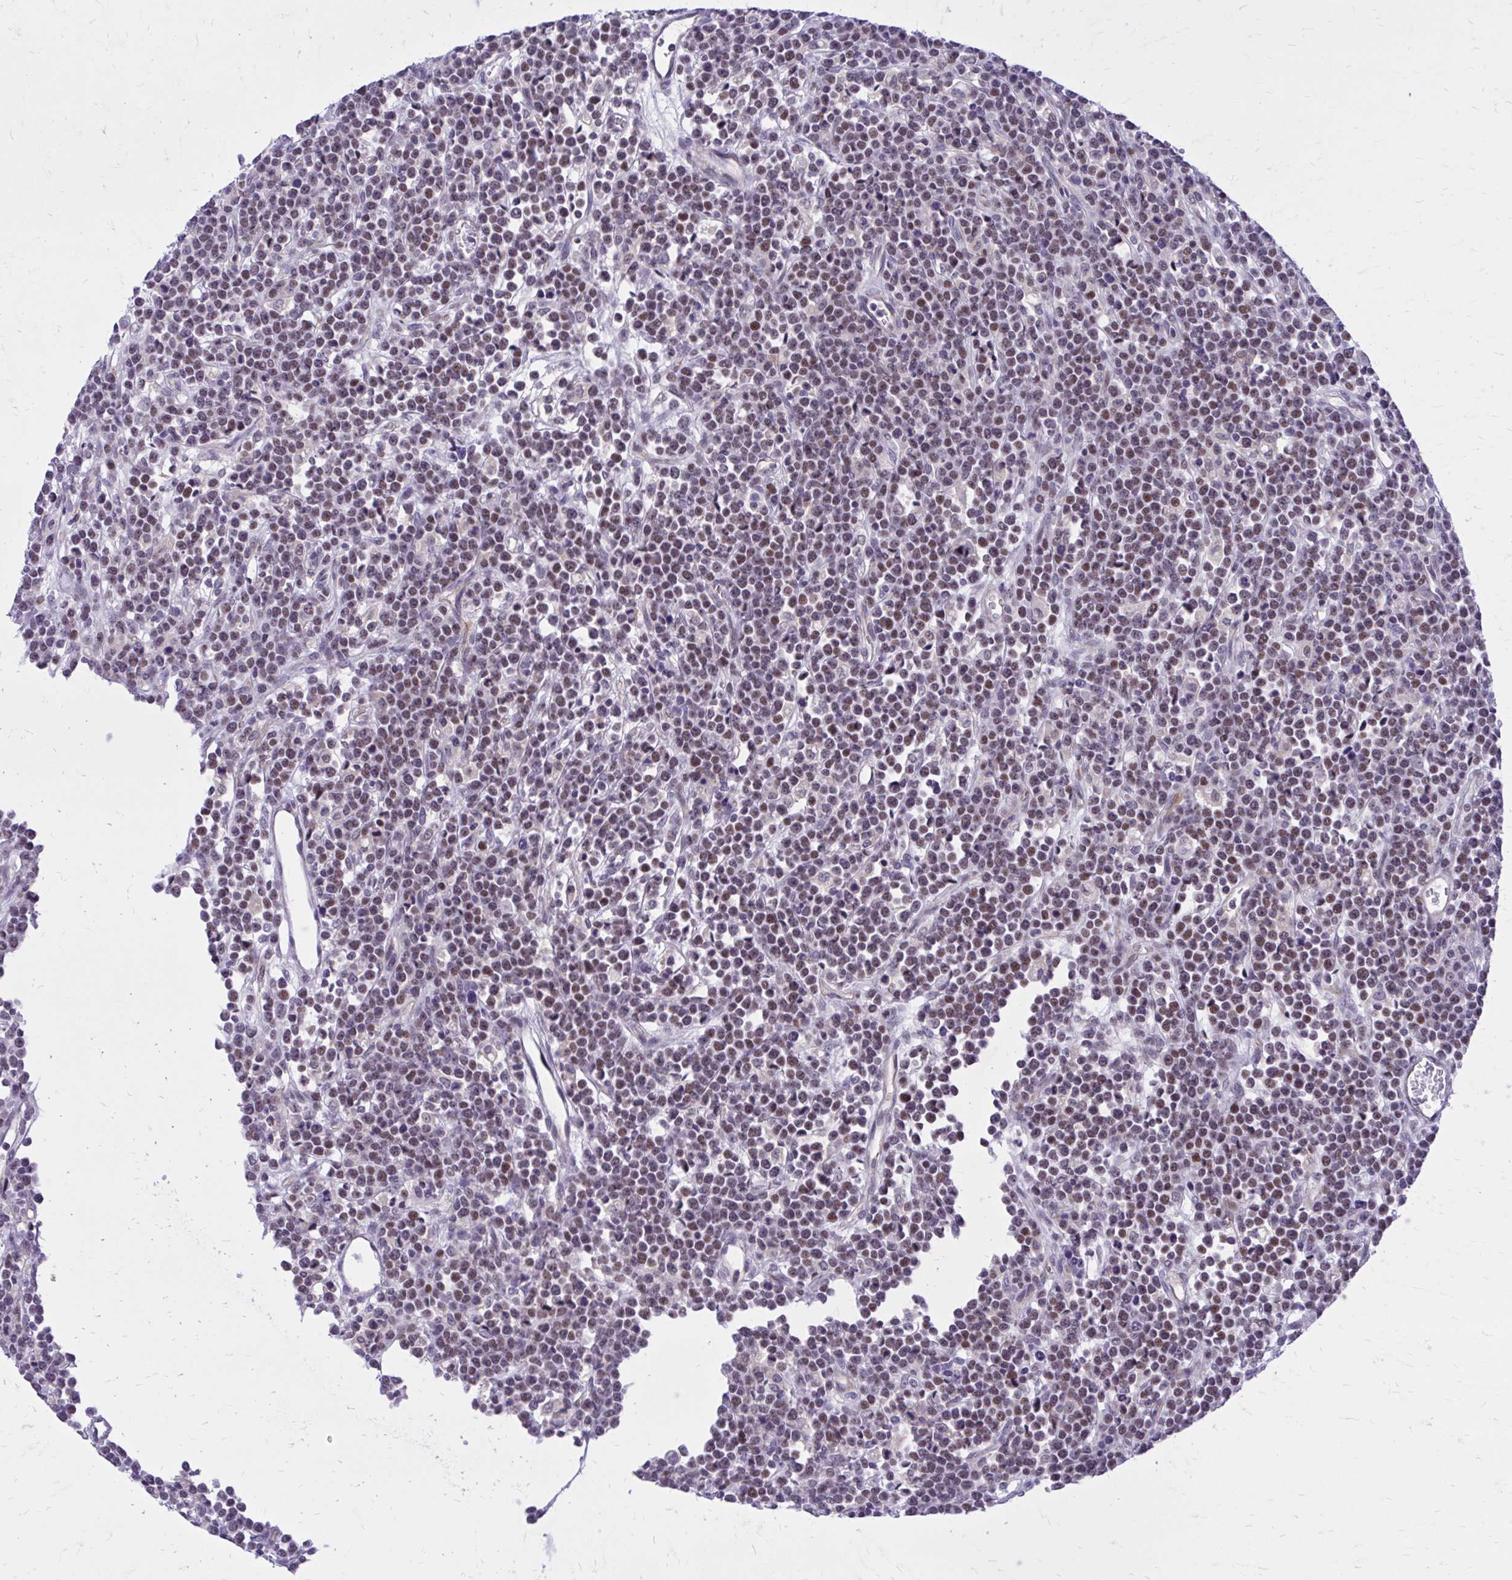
{"staining": {"intensity": "moderate", "quantity": "25%-75%", "location": "nuclear"}, "tissue": "lymphoma", "cell_type": "Tumor cells", "image_type": "cancer", "snomed": [{"axis": "morphology", "description": "Malignant lymphoma, non-Hodgkin's type, High grade"}, {"axis": "topography", "description": "Ovary"}], "caption": "An immunohistochemistry histopathology image of tumor tissue is shown. Protein staining in brown shows moderate nuclear positivity in lymphoma within tumor cells. Ihc stains the protein in brown and the nuclei are stained blue.", "gene": "ZBTB25", "patient": {"sex": "female", "age": 56}}